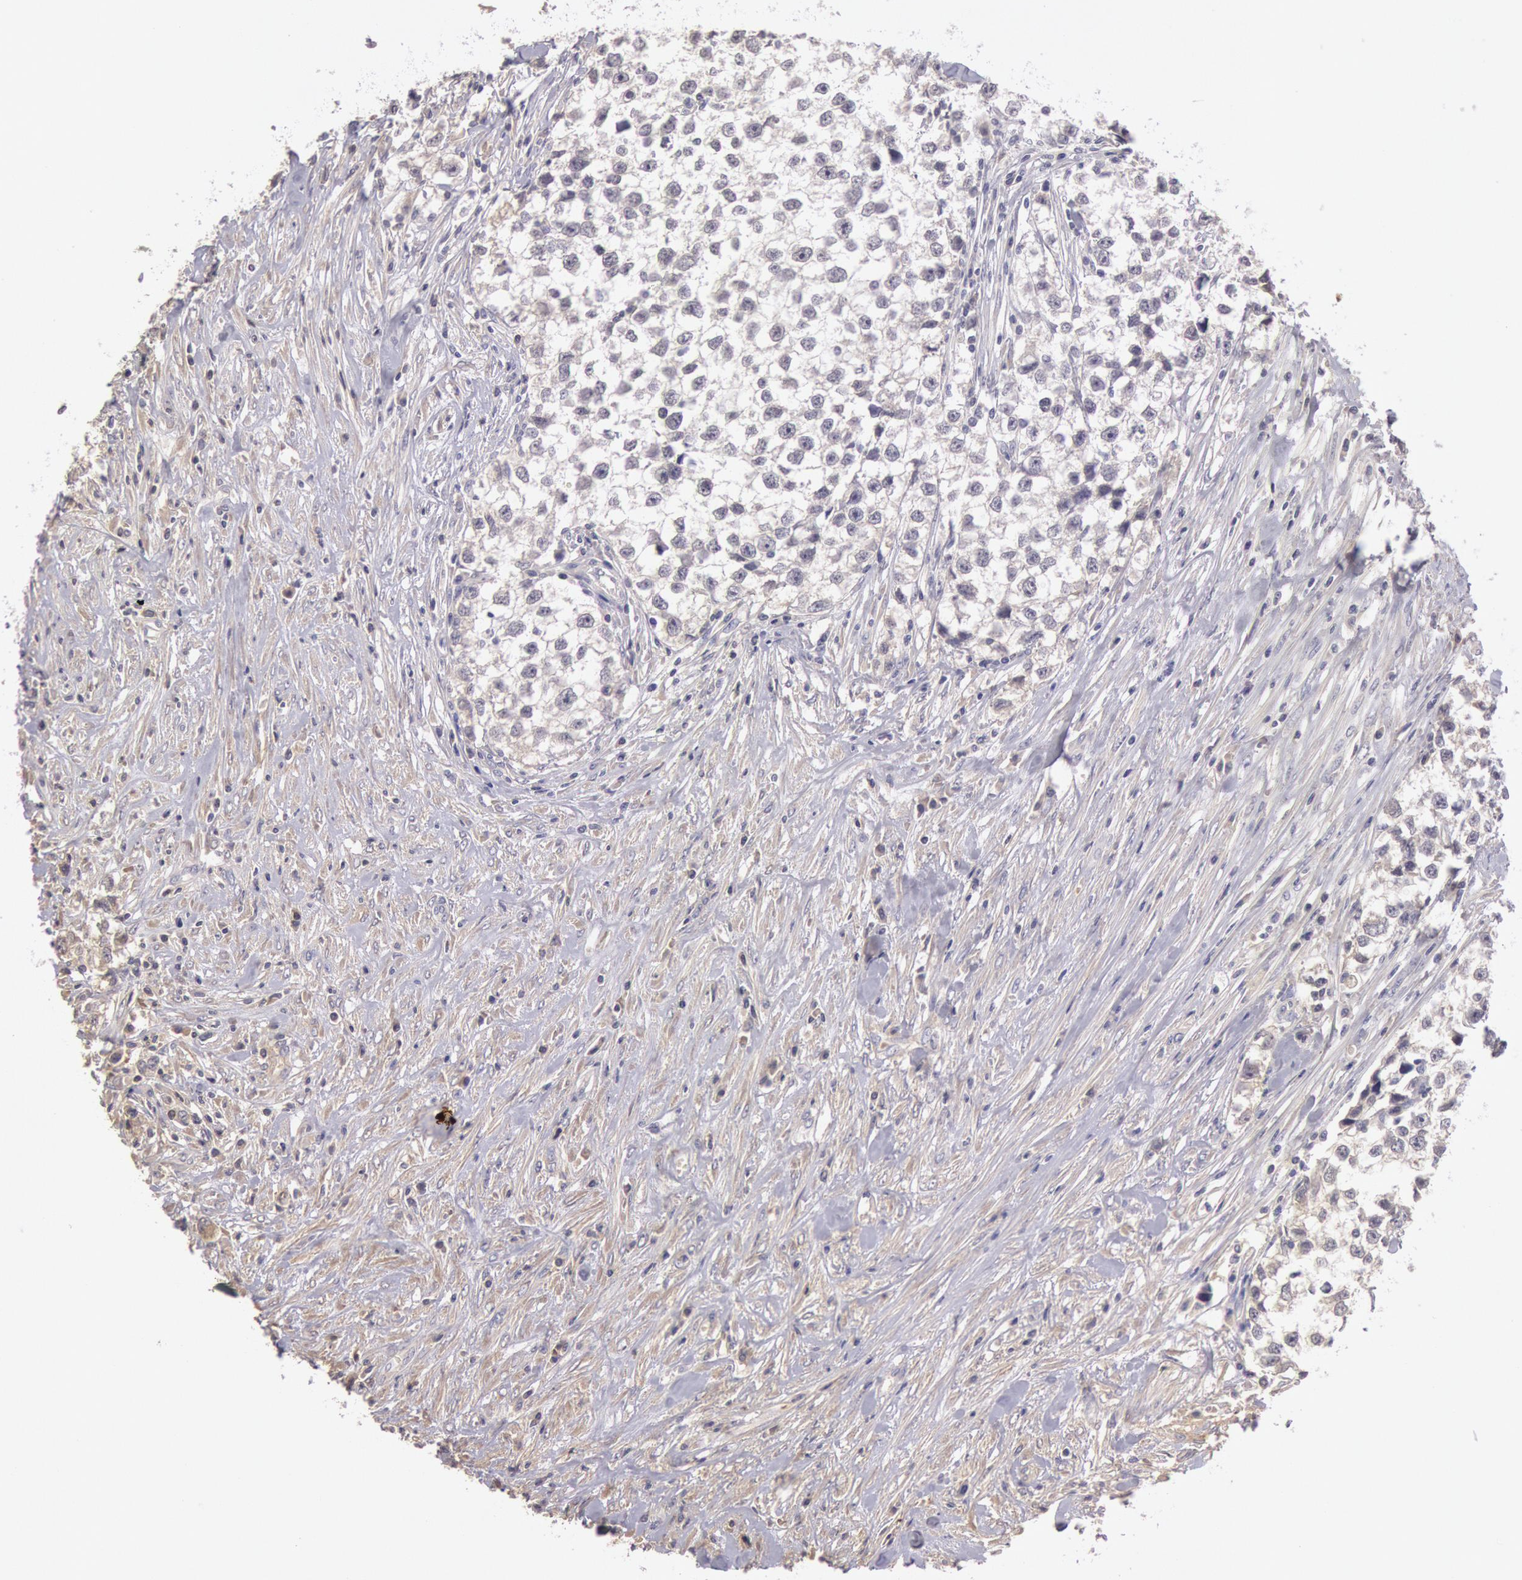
{"staining": {"intensity": "negative", "quantity": "none", "location": "none"}, "tissue": "testis cancer", "cell_type": "Tumor cells", "image_type": "cancer", "snomed": [{"axis": "morphology", "description": "Seminoma, NOS"}, {"axis": "morphology", "description": "Carcinoma, Embryonal, NOS"}, {"axis": "topography", "description": "Testis"}], "caption": "DAB (3,3'-diaminobenzidine) immunohistochemical staining of human testis cancer shows no significant expression in tumor cells.", "gene": "C1R", "patient": {"sex": "male", "age": 30}}